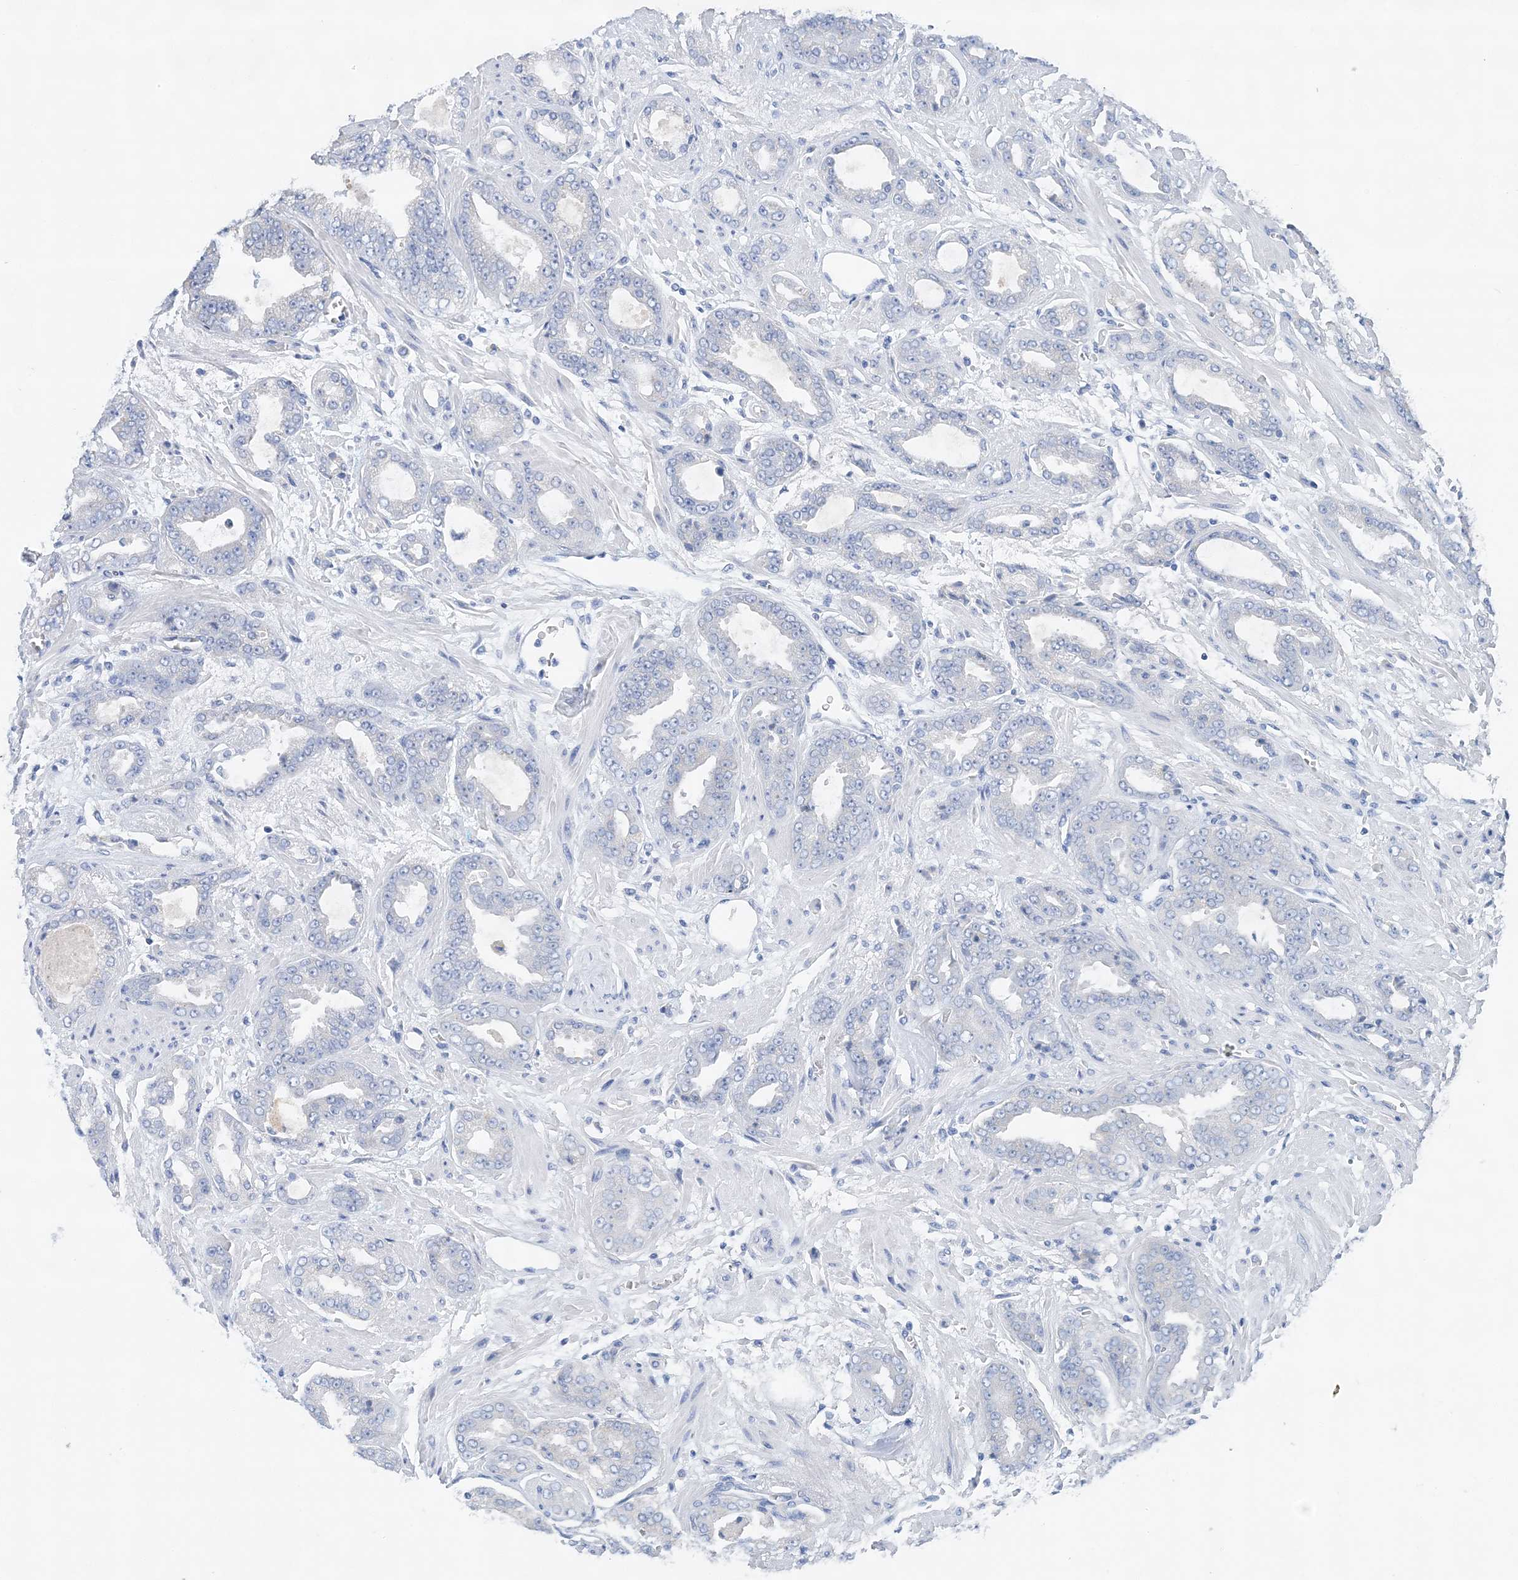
{"staining": {"intensity": "negative", "quantity": "none", "location": "none"}, "tissue": "prostate cancer", "cell_type": "Tumor cells", "image_type": "cancer", "snomed": [{"axis": "morphology", "description": "Adenocarcinoma, High grade"}, {"axis": "topography", "description": "Prostate"}], "caption": "This is an IHC photomicrograph of prostate cancer (high-grade adenocarcinoma). There is no staining in tumor cells.", "gene": "SLC5A6", "patient": {"sex": "male", "age": 71}}